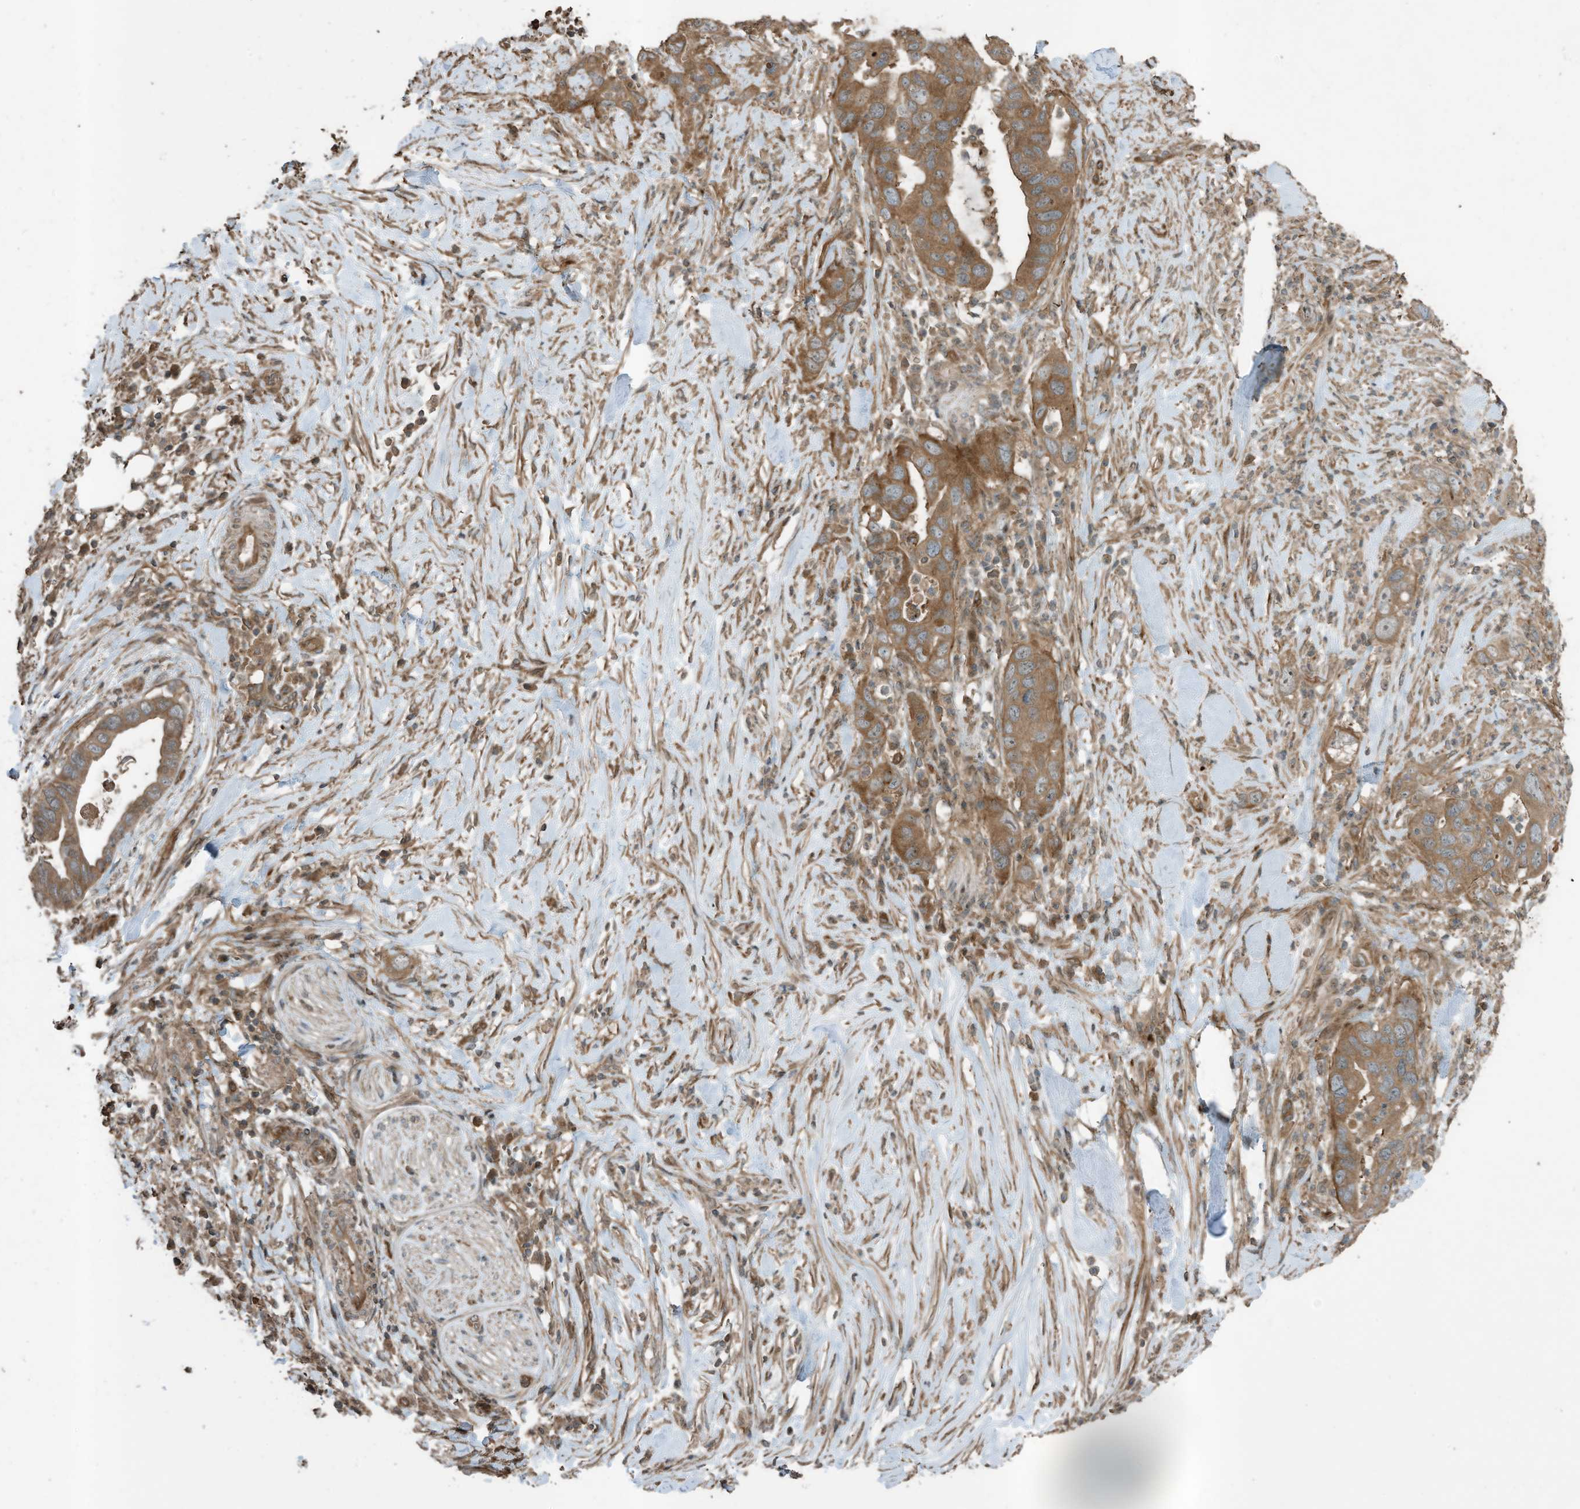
{"staining": {"intensity": "moderate", "quantity": ">75%", "location": "cytoplasmic/membranous"}, "tissue": "pancreatic cancer", "cell_type": "Tumor cells", "image_type": "cancer", "snomed": [{"axis": "morphology", "description": "Adenocarcinoma, NOS"}, {"axis": "topography", "description": "Pancreas"}], "caption": "About >75% of tumor cells in pancreatic cancer (adenocarcinoma) reveal moderate cytoplasmic/membranous protein expression as visualized by brown immunohistochemical staining.", "gene": "ZNF653", "patient": {"sex": "female", "age": 71}}